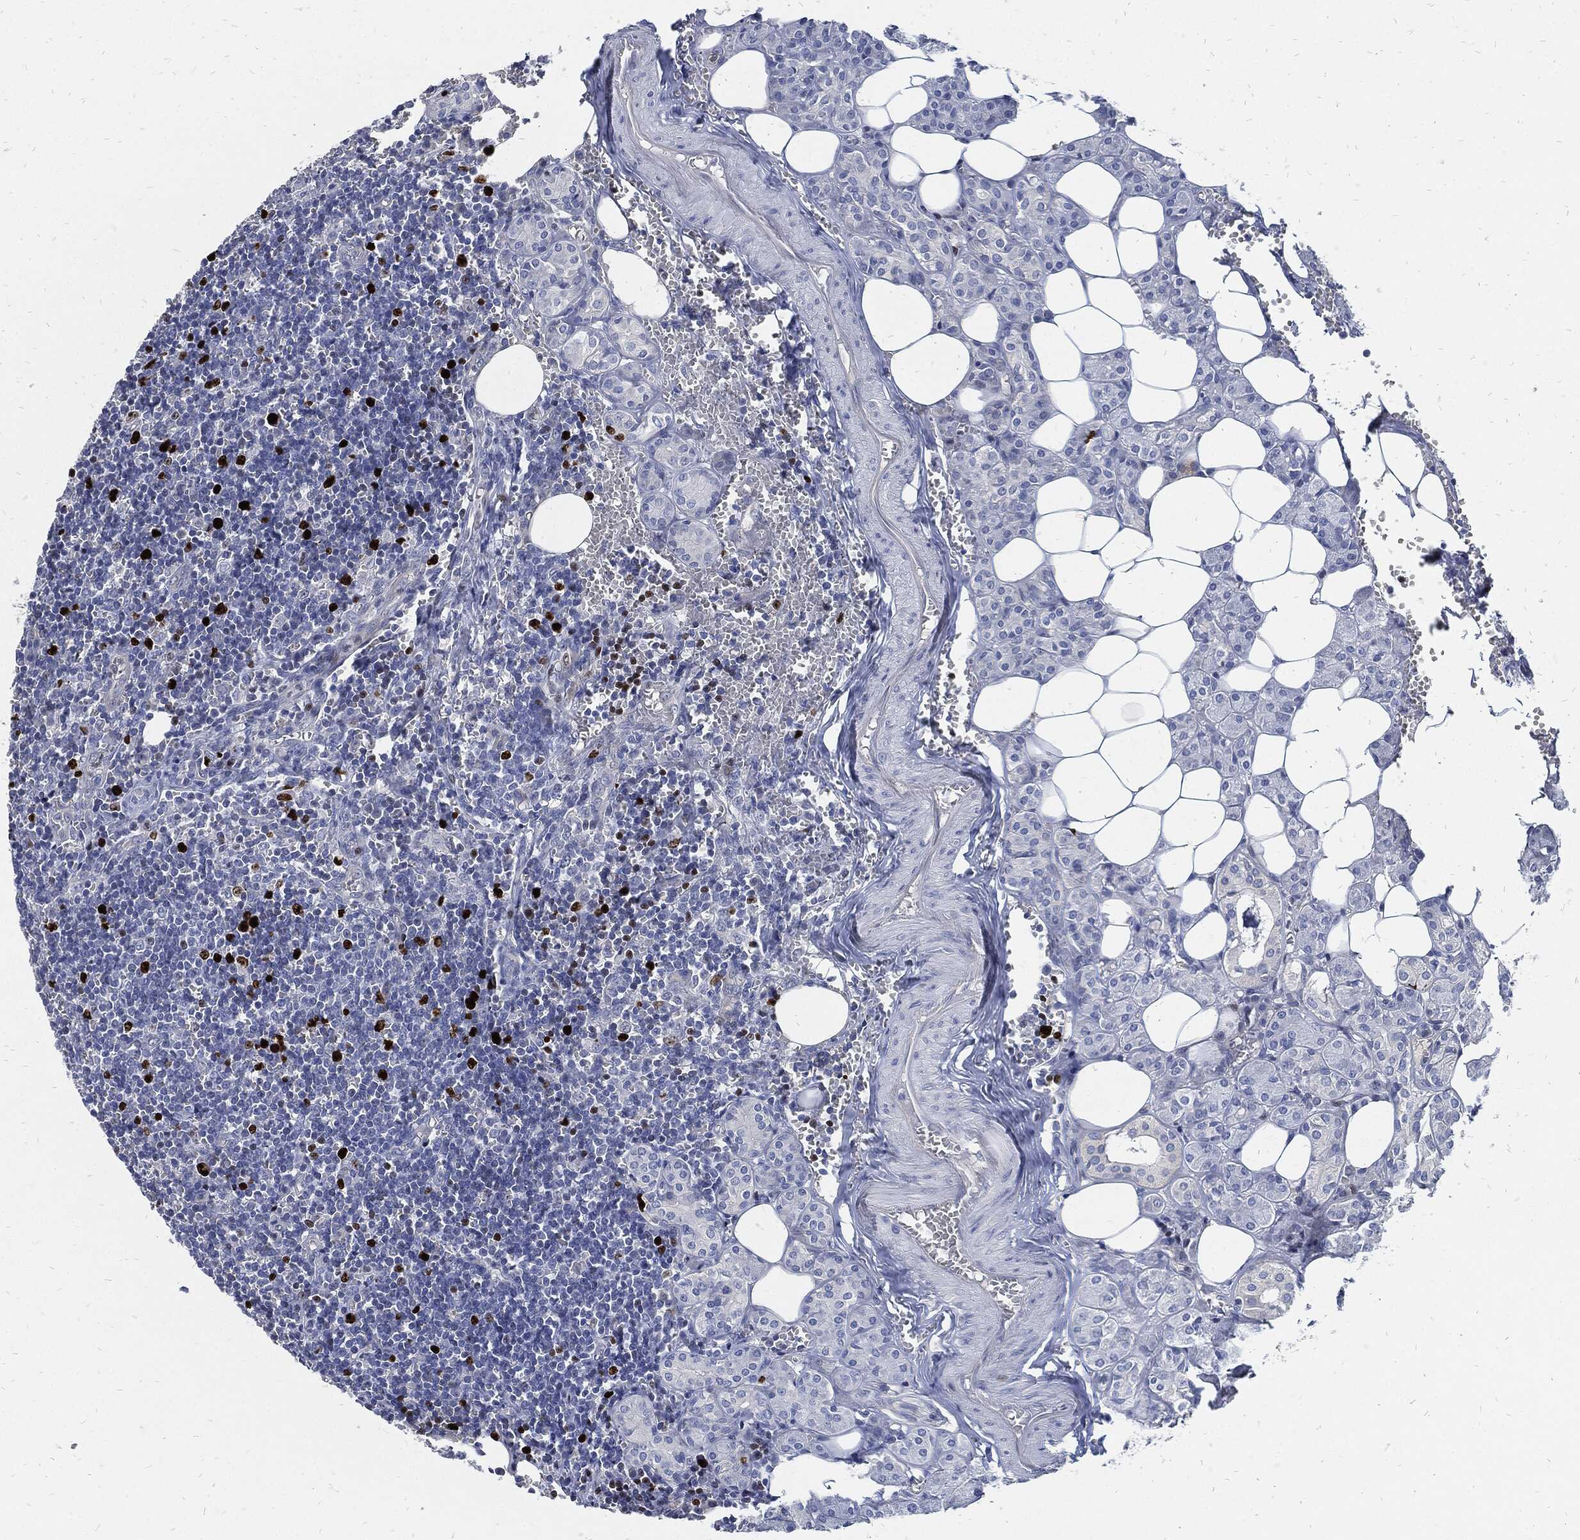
{"staining": {"intensity": "strong", "quantity": ">75%", "location": "nuclear"}, "tissue": "lymph node", "cell_type": "Germinal center cells", "image_type": "normal", "snomed": [{"axis": "morphology", "description": "Normal tissue, NOS"}, {"axis": "topography", "description": "Lymph node"}, {"axis": "topography", "description": "Salivary gland"}], "caption": "Lymph node stained with a brown dye reveals strong nuclear positive staining in about >75% of germinal center cells.", "gene": "MKI67", "patient": {"sex": "male", "age": 78}}